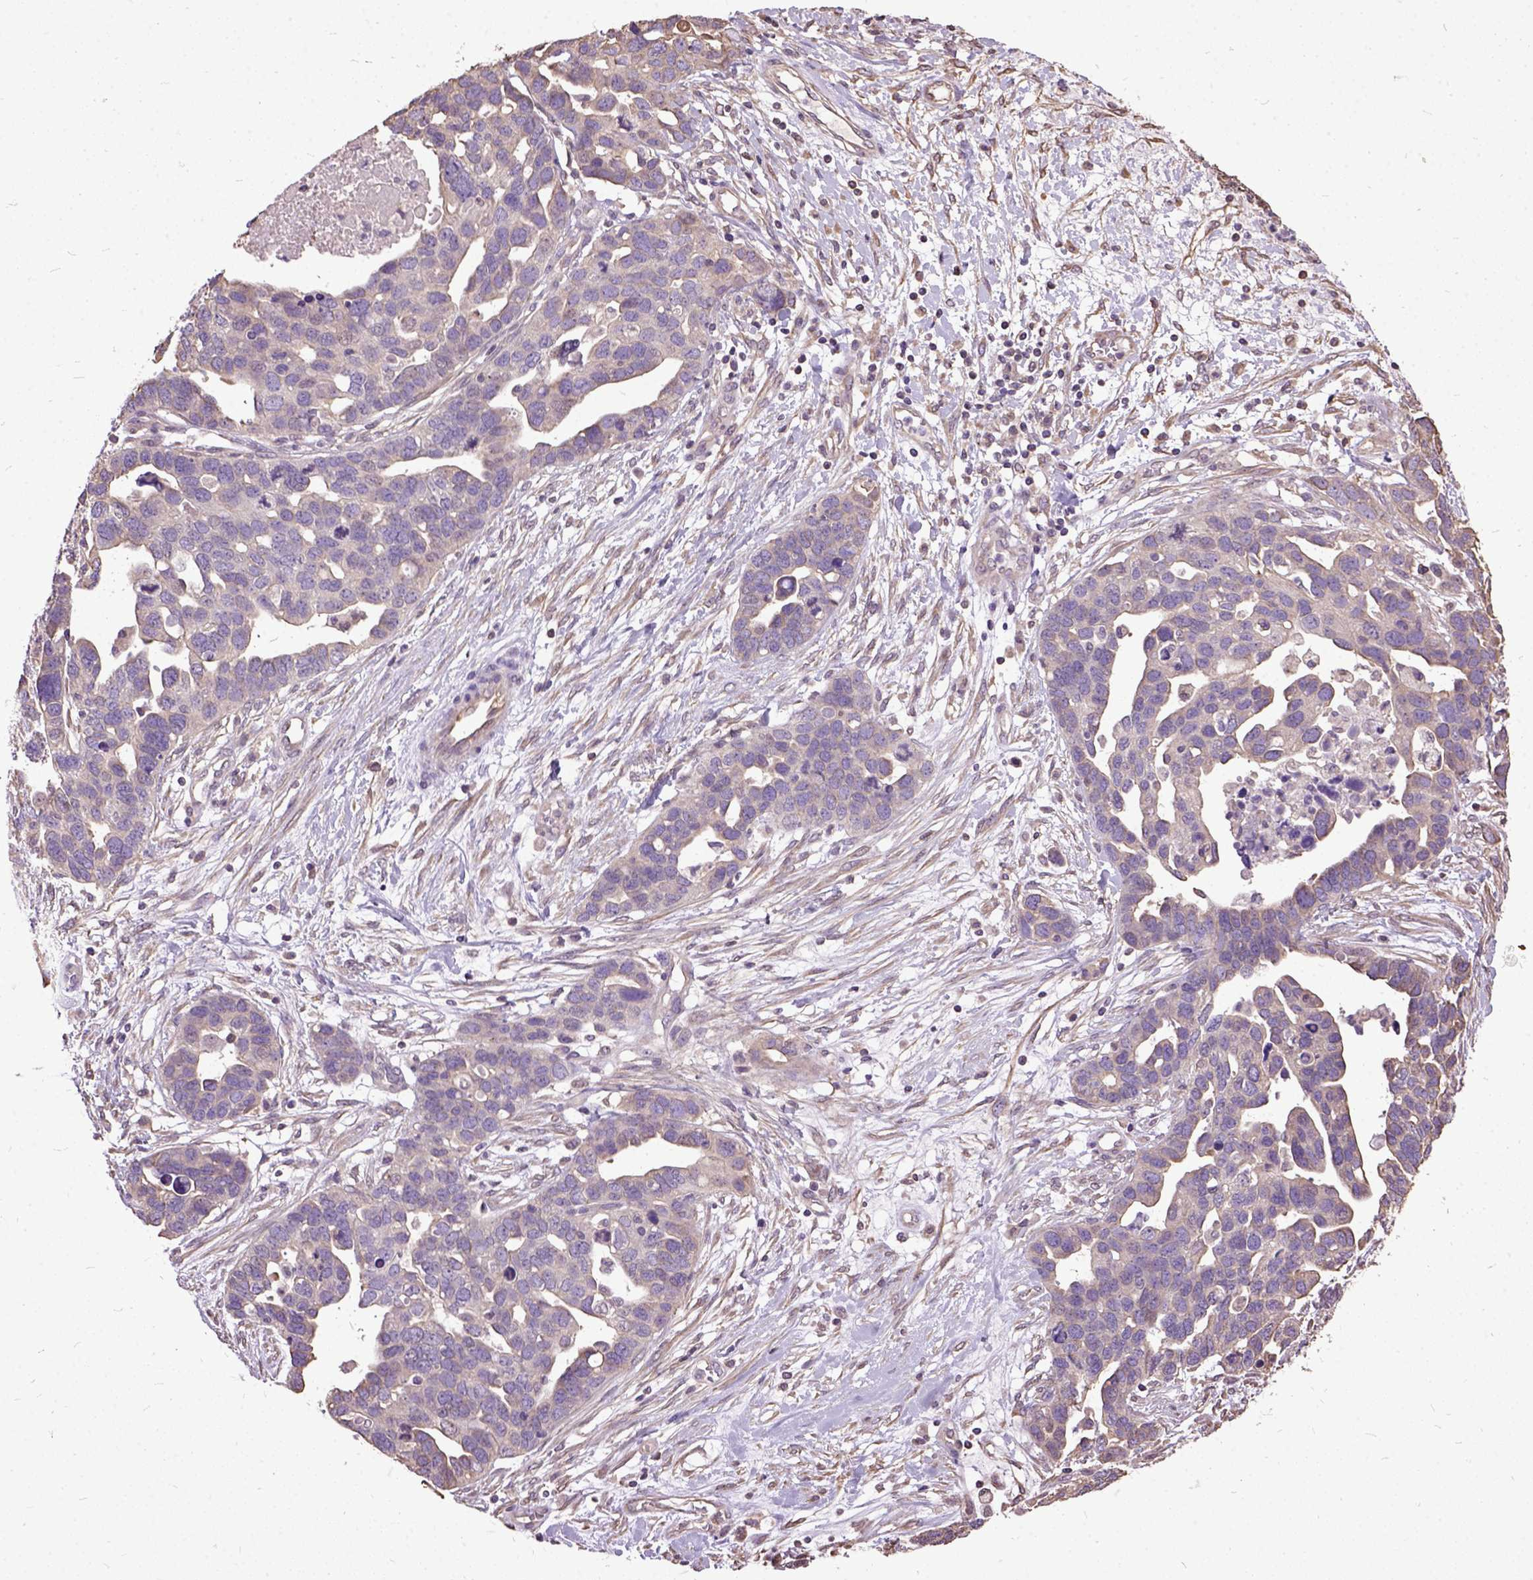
{"staining": {"intensity": "negative", "quantity": "none", "location": "none"}, "tissue": "ovarian cancer", "cell_type": "Tumor cells", "image_type": "cancer", "snomed": [{"axis": "morphology", "description": "Cystadenocarcinoma, serous, NOS"}, {"axis": "topography", "description": "Ovary"}], "caption": "This is an IHC histopathology image of human ovarian cancer (serous cystadenocarcinoma). There is no positivity in tumor cells.", "gene": "AREG", "patient": {"sex": "female", "age": 54}}